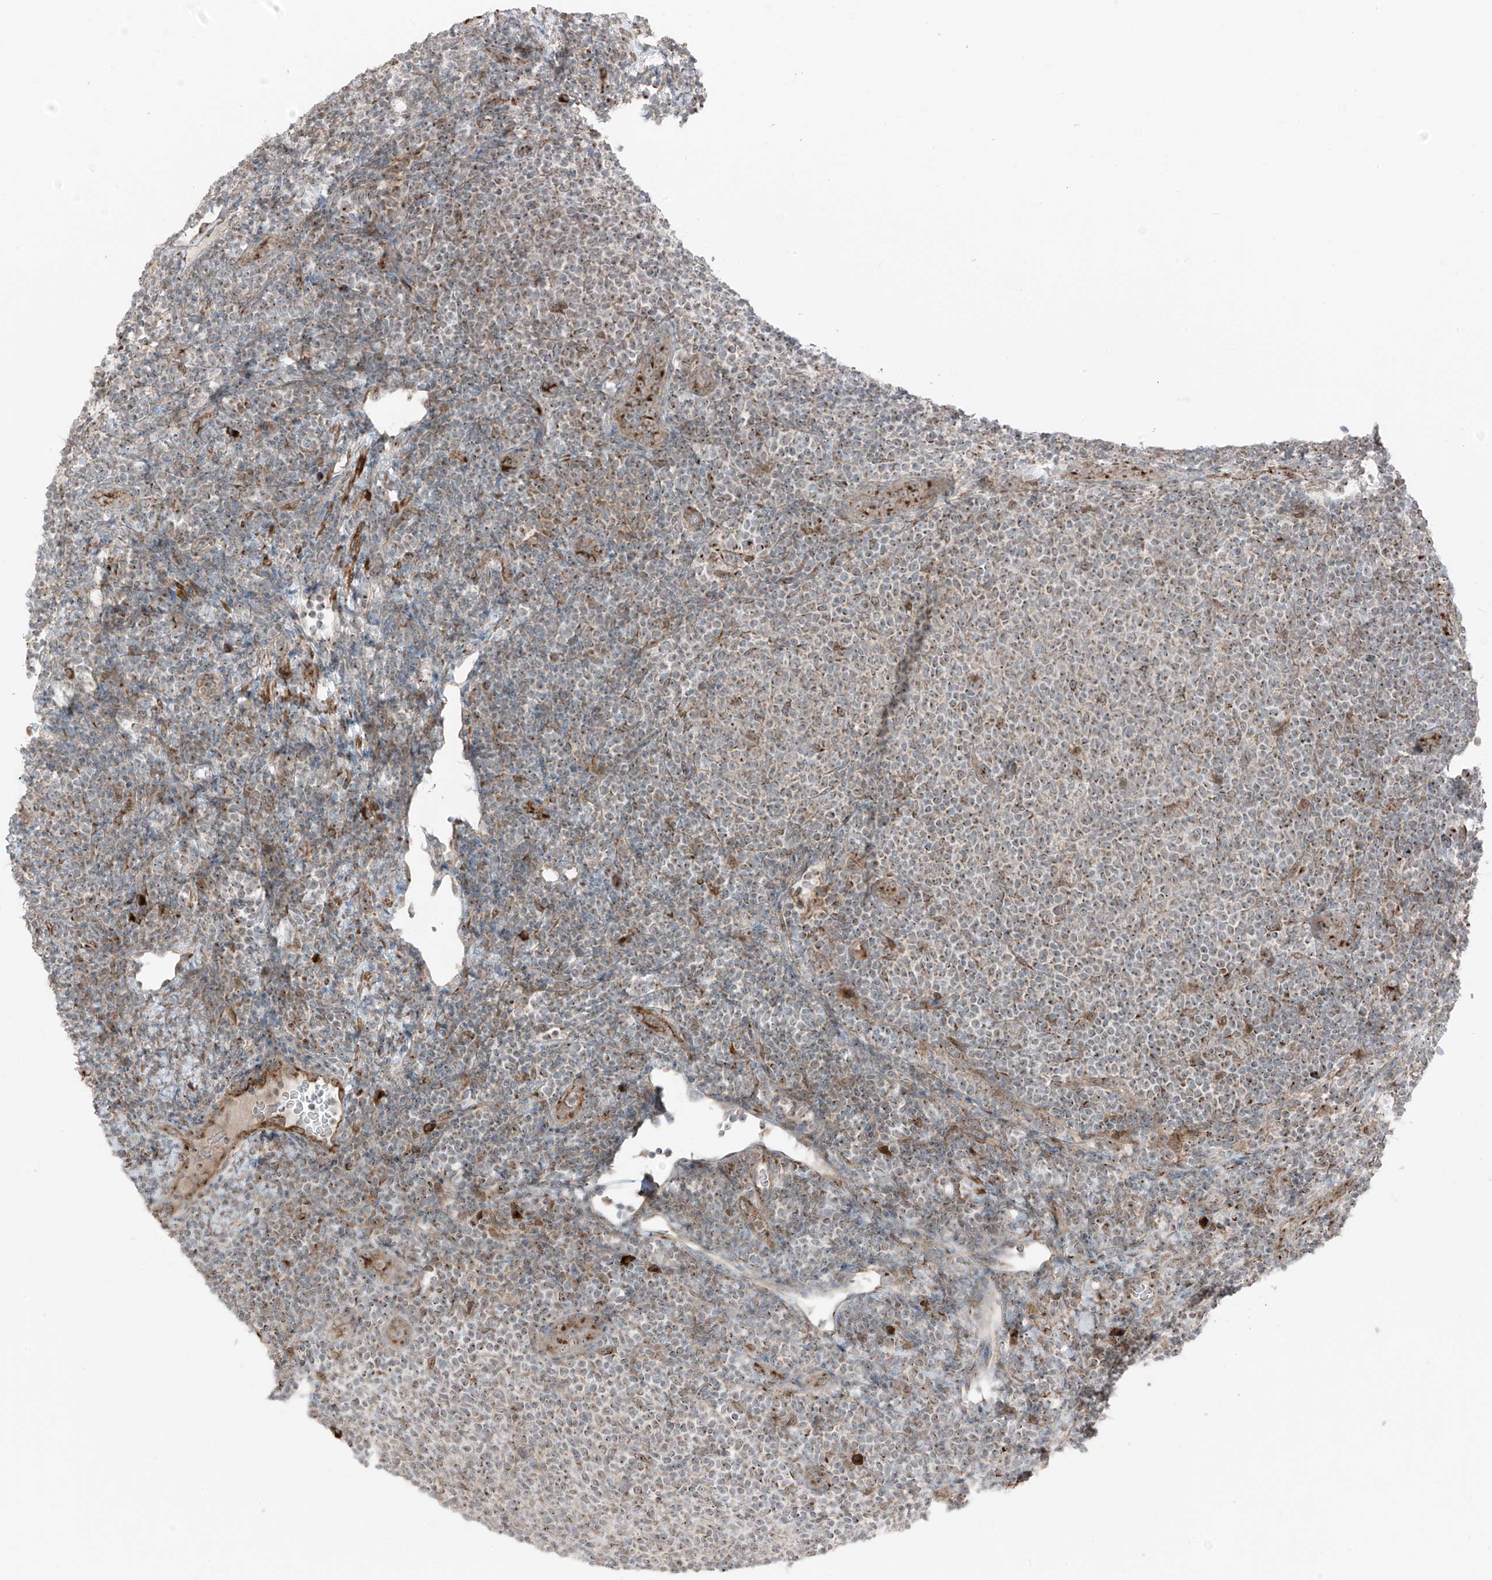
{"staining": {"intensity": "weak", "quantity": ">75%", "location": "cytoplasmic/membranous"}, "tissue": "lymphoma", "cell_type": "Tumor cells", "image_type": "cancer", "snomed": [{"axis": "morphology", "description": "Malignant lymphoma, non-Hodgkin's type, Low grade"}, {"axis": "topography", "description": "Lymph node"}], "caption": "Immunohistochemical staining of lymphoma shows weak cytoplasmic/membranous protein positivity in approximately >75% of tumor cells.", "gene": "ERLEC1", "patient": {"sex": "male", "age": 66}}